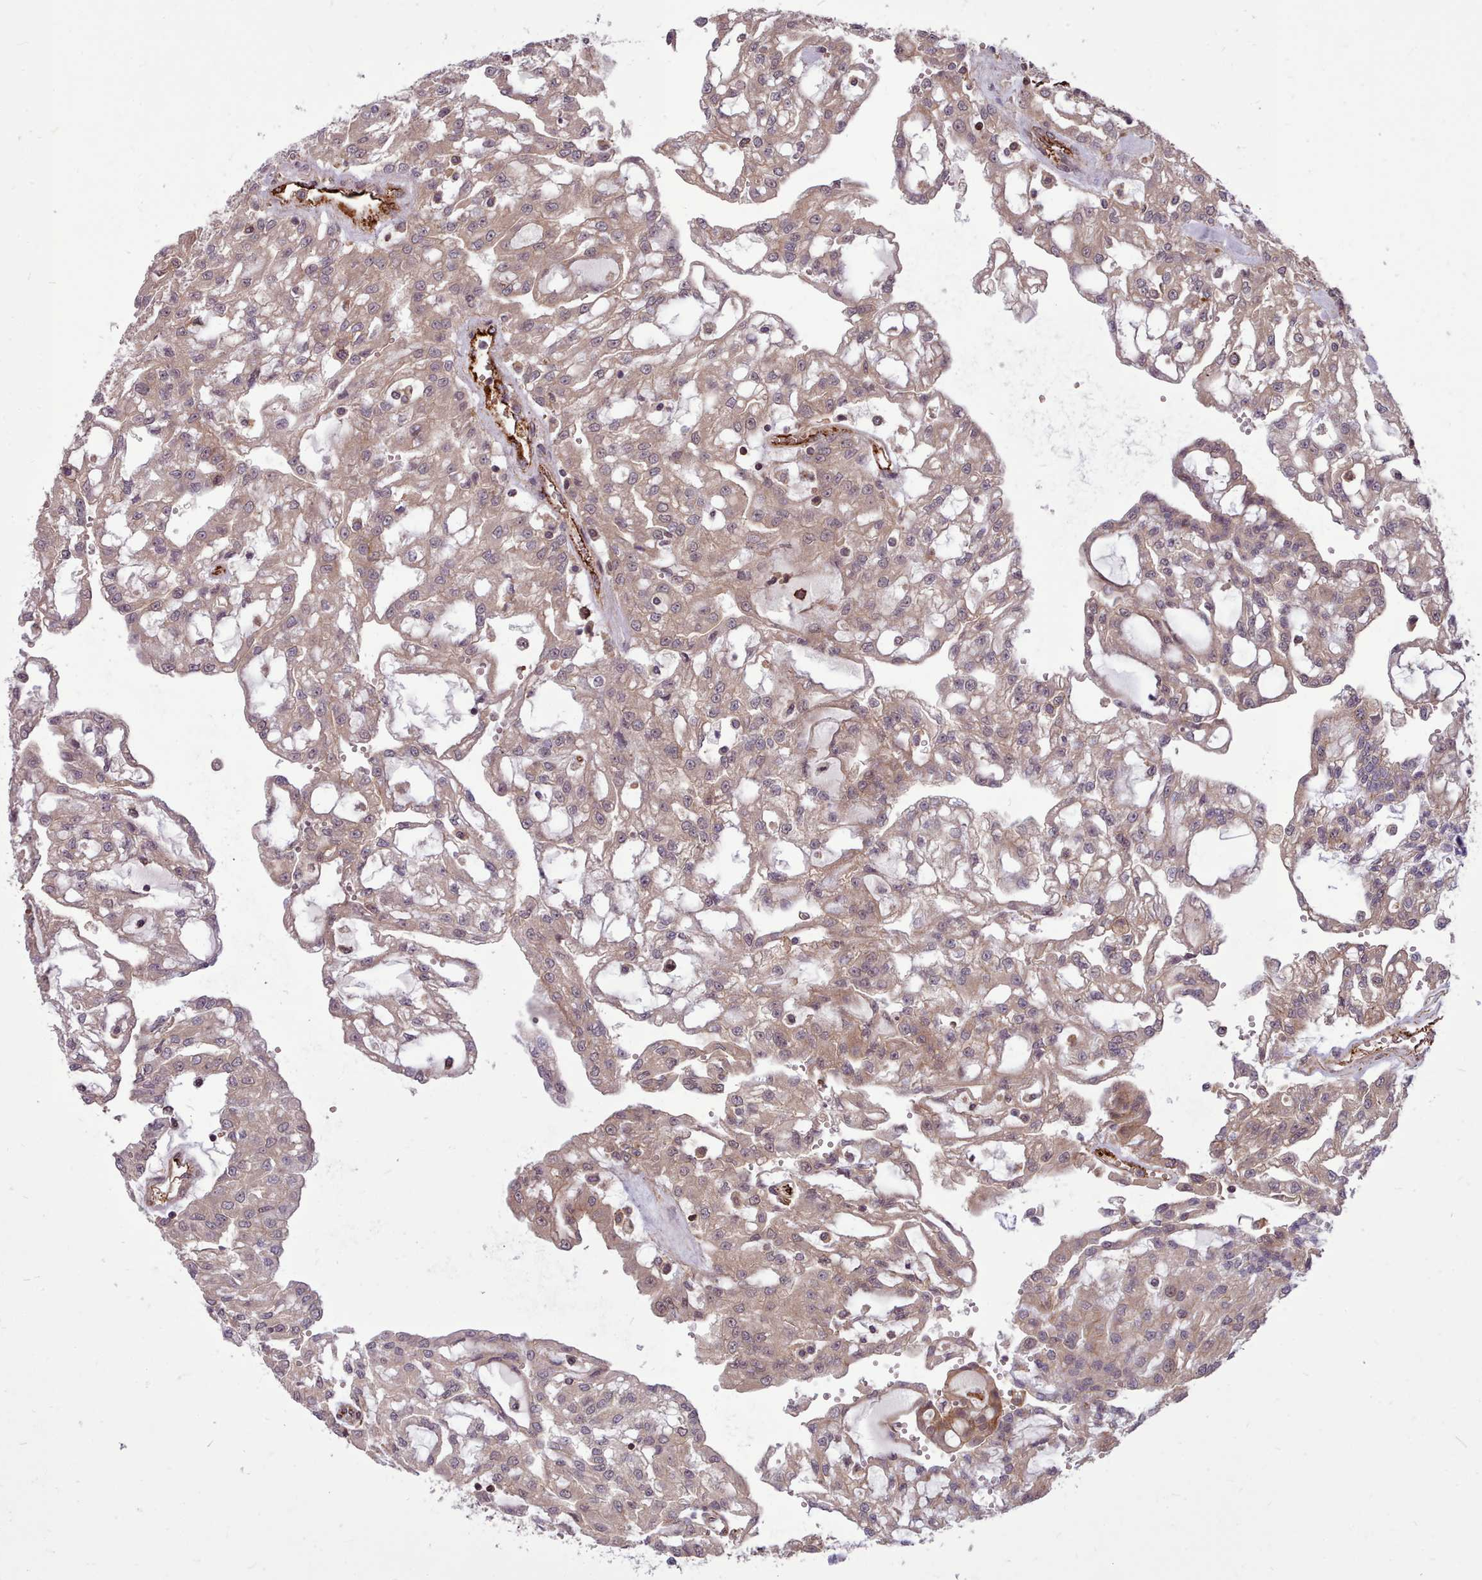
{"staining": {"intensity": "weak", "quantity": ">75%", "location": "cytoplasmic/membranous"}, "tissue": "renal cancer", "cell_type": "Tumor cells", "image_type": "cancer", "snomed": [{"axis": "morphology", "description": "Adenocarcinoma, NOS"}, {"axis": "topography", "description": "Kidney"}], "caption": "Renal cancer stained for a protein (brown) demonstrates weak cytoplasmic/membranous positive positivity in about >75% of tumor cells.", "gene": "STUB1", "patient": {"sex": "male", "age": 63}}